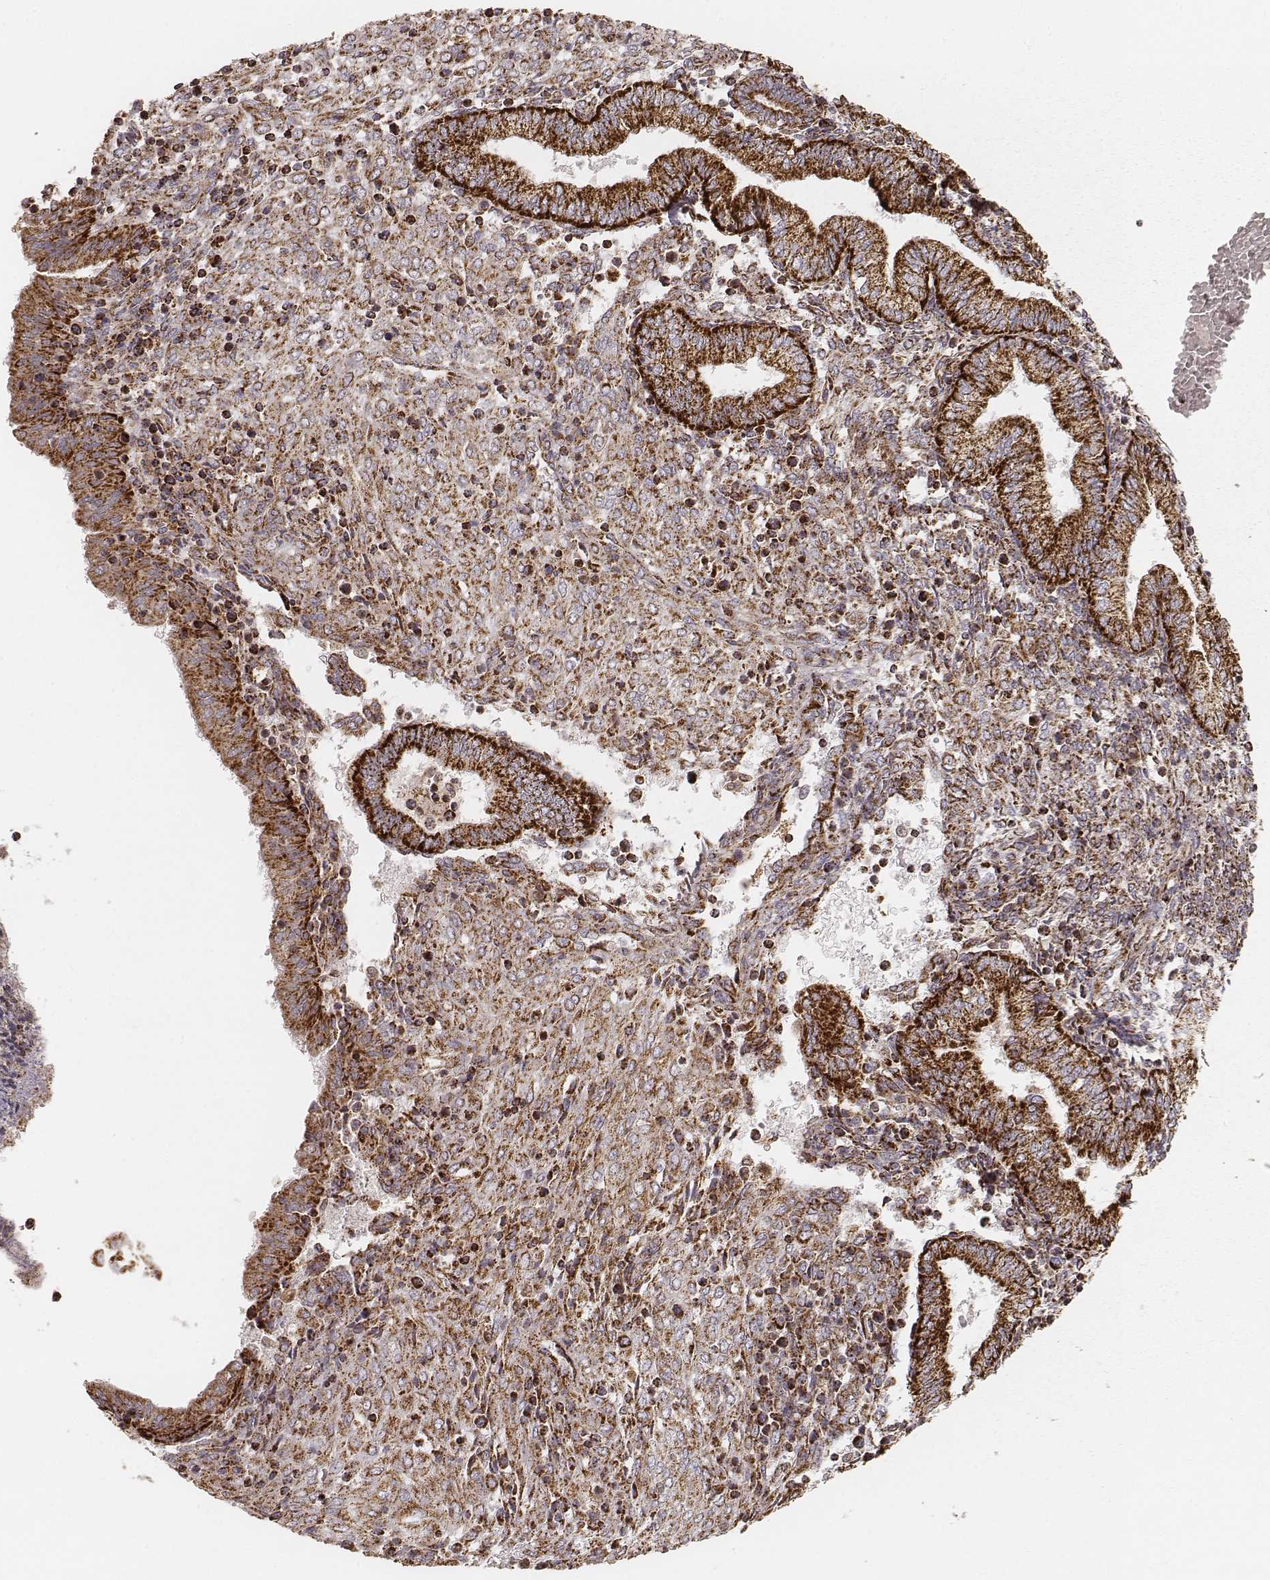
{"staining": {"intensity": "strong", "quantity": "25%-75%", "location": "cytoplasmic/membranous"}, "tissue": "endometrium", "cell_type": "Cells in endometrial stroma", "image_type": "normal", "snomed": [{"axis": "morphology", "description": "Normal tissue, NOS"}, {"axis": "topography", "description": "Endometrium"}], "caption": "Immunohistochemical staining of normal human endometrium displays high levels of strong cytoplasmic/membranous staining in about 25%-75% of cells in endometrial stroma. The staining is performed using DAB (3,3'-diaminobenzidine) brown chromogen to label protein expression. The nuclei are counter-stained blue using hematoxylin.", "gene": "CS", "patient": {"sex": "female", "age": 42}}